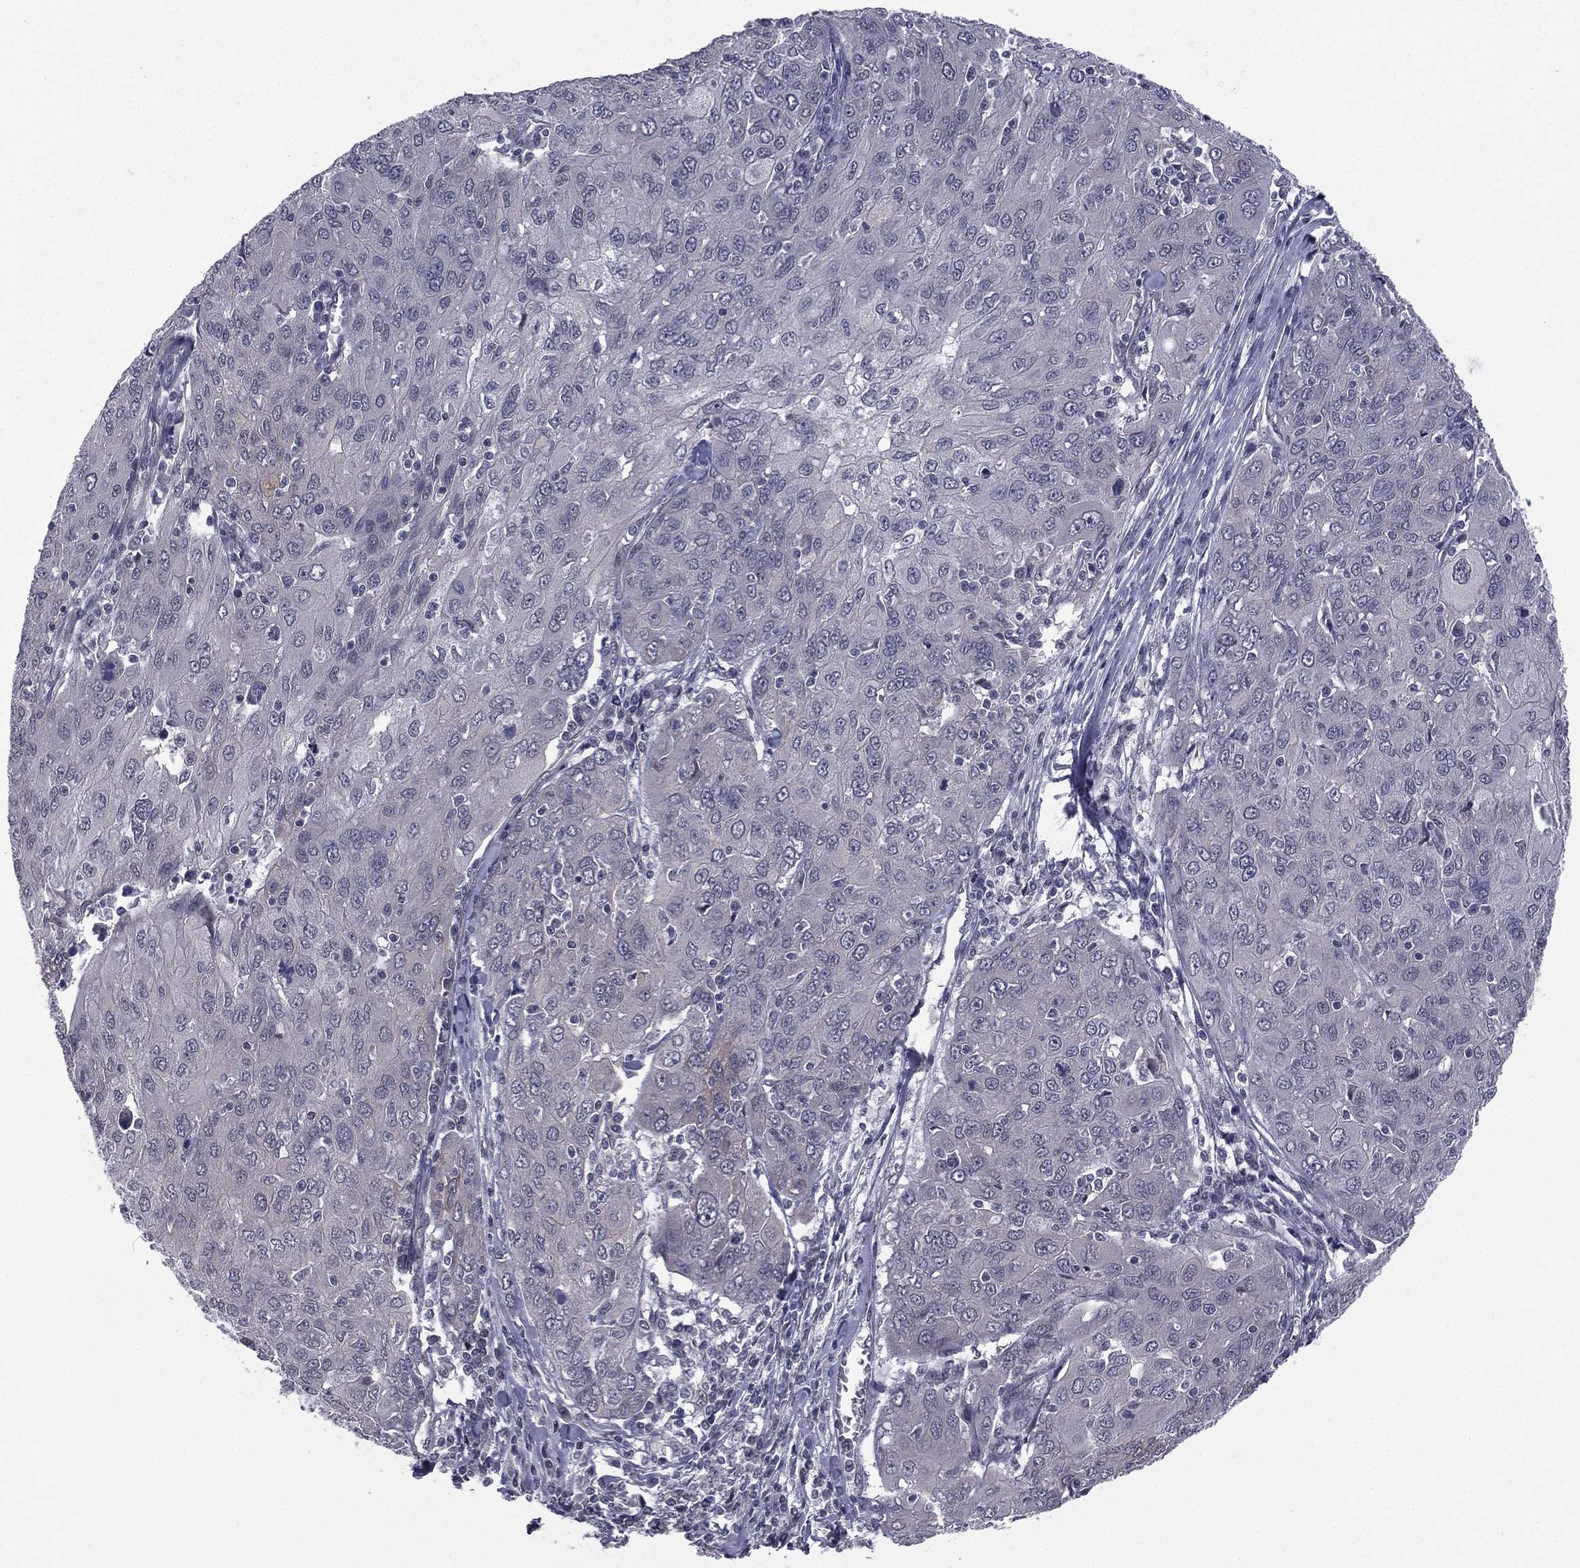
{"staining": {"intensity": "negative", "quantity": "none", "location": "none"}, "tissue": "ovarian cancer", "cell_type": "Tumor cells", "image_type": "cancer", "snomed": [{"axis": "morphology", "description": "Carcinoma, endometroid"}, {"axis": "topography", "description": "Ovary"}], "caption": "DAB (3,3'-diaminobenzidine) immunohistochemical staining of human ovarian cancer displays no significant staining in tumor cells. (IHC, brightfield microscopy, high magnification).", "gene": "ACTRT2", "patient": {"sex": "female", "age": 50}}